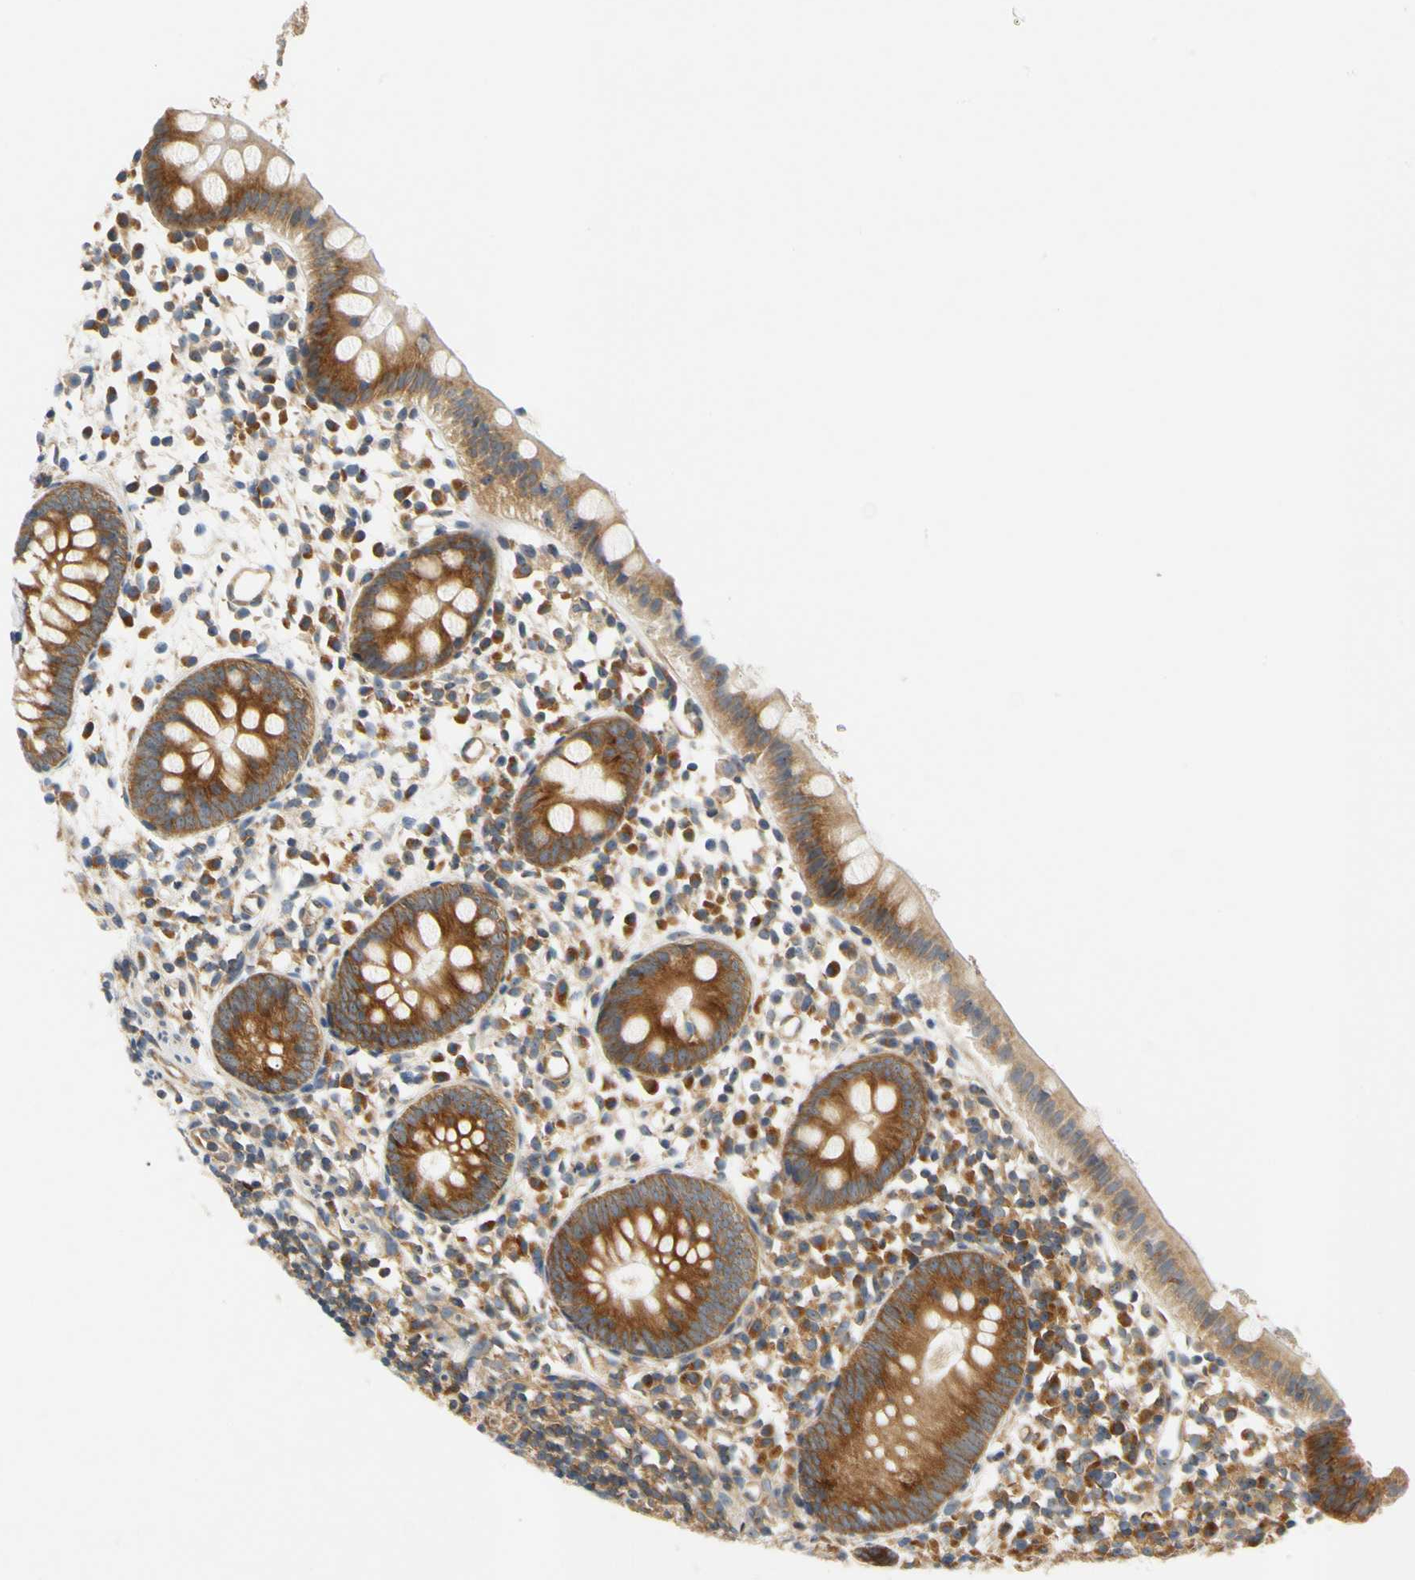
{"staining": {"intensity": "moderate", "quantity": ">75%", "location": "cytoplasmic/membranous"}, "tissue": "appendix", "cell_type": "Glandular cells", "image_type": "normal", "snomed": [{"axis": "morphology", "description": "Normal tissue, NOS"}, {"axis": "topography", "description": "Appendix"}], "caption": "Protein expression analysis of benign human appendix reveals moderate cytoplasmic/membranous positivity in approximately >75% of glandular cells. (Brightfield microscopy of DAB IHC at high magnification).", "gene": "LRRC47", "patient": {"sex": "female", "age": 20}}